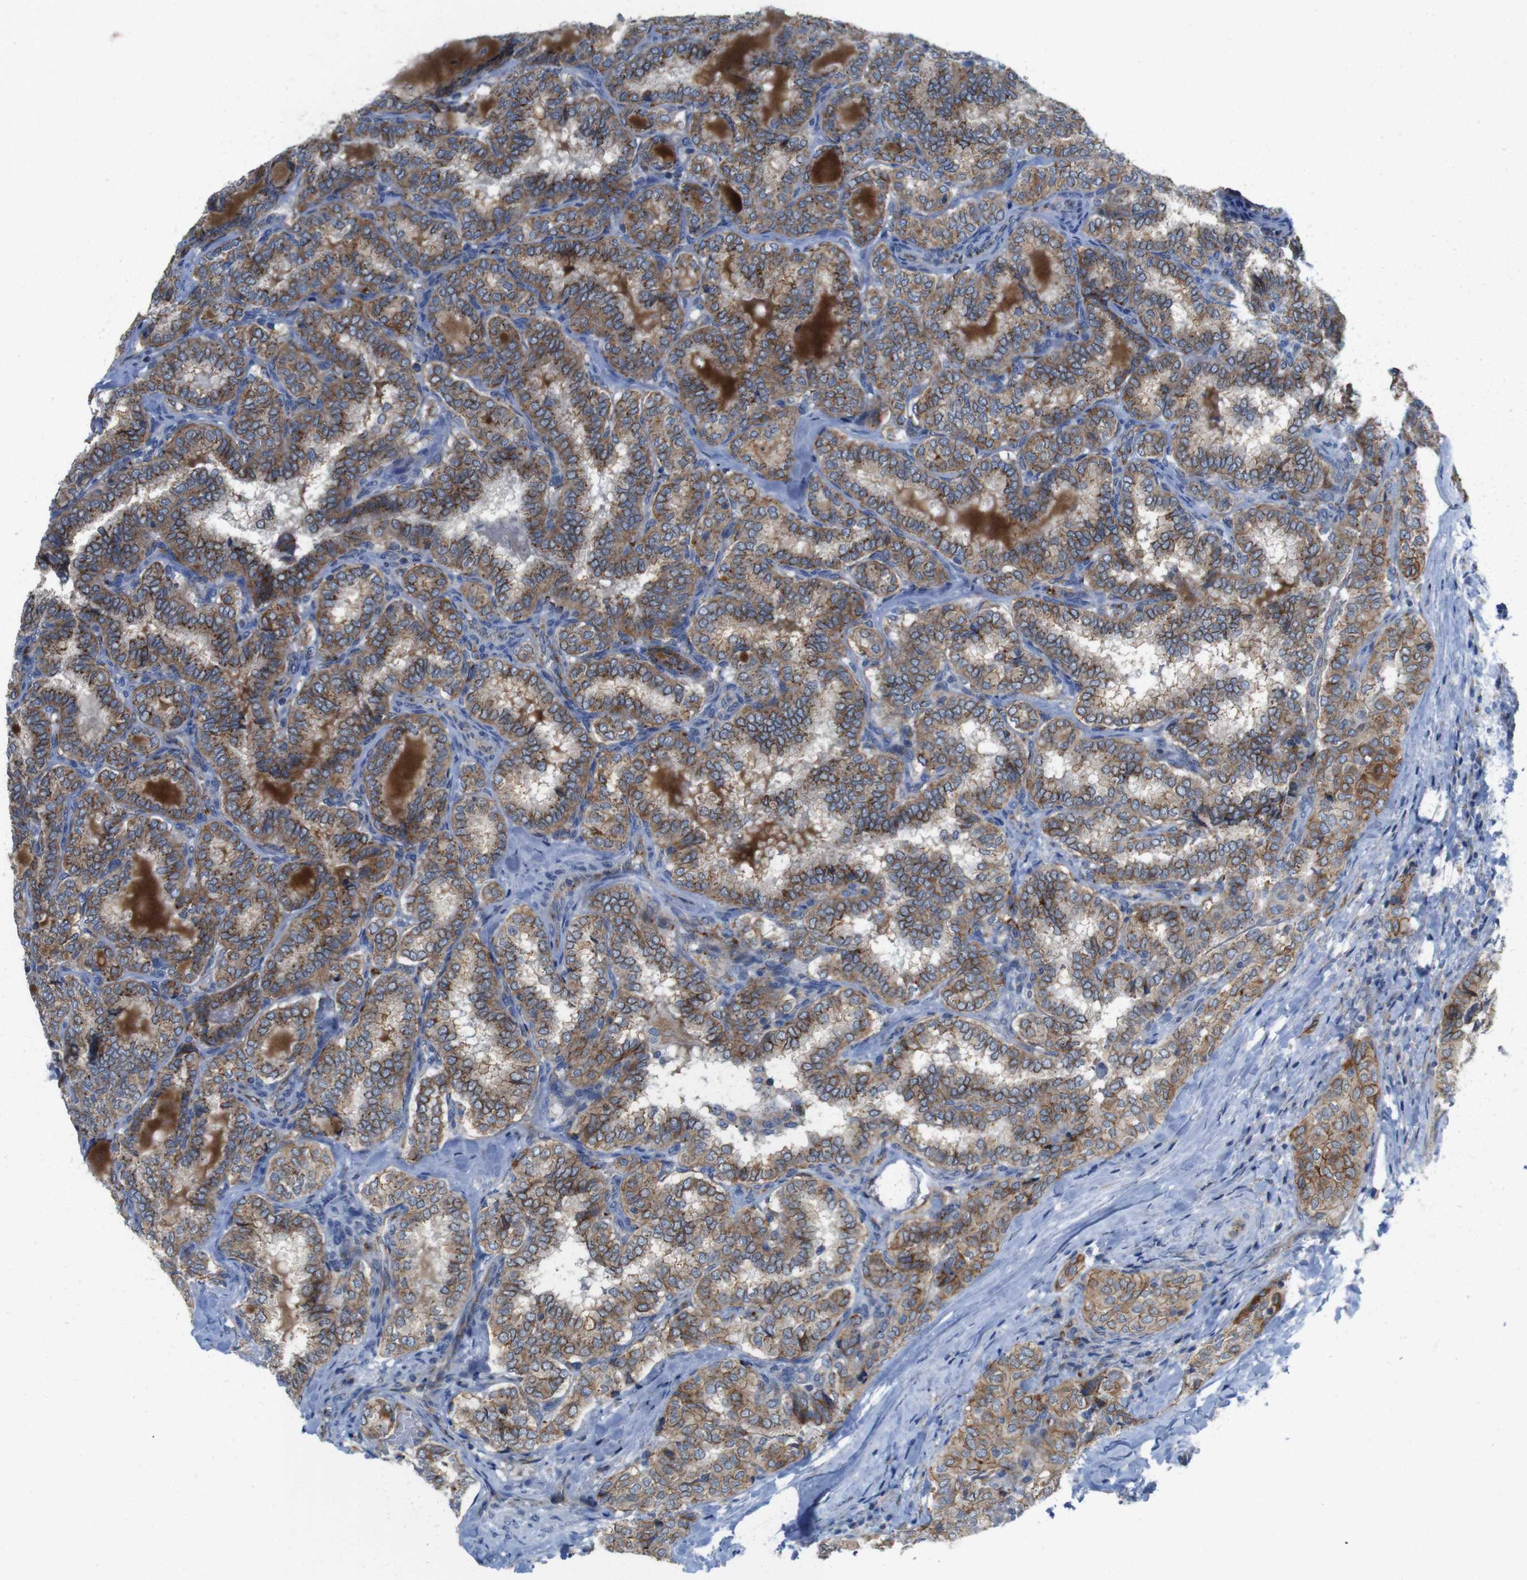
{"staining": {"intensity": "moderate", "quantity": ">75%", "location": "cytoplasmic/membranous"}, "tissue": "thyroid cancer", "cell_type": "Tumor cells", "image_type": "cancer", "snomed": [{"axis": "morphology", "description": "Normal tissue, NOS"}, {"axis": "morphology", "description": "Papillary adenocarcinoma, NOS"}, {"axis": "topography", "description": "Thyroid gland"}], "caption": "The photomicrograph reveals staining of thyroid cancer, revealing moderate cytoplasmic/membranous protein expression (brown color) within tumor cells.", "gene": "EFCAB14", "patient": {"sex": "female", "age": 30}}